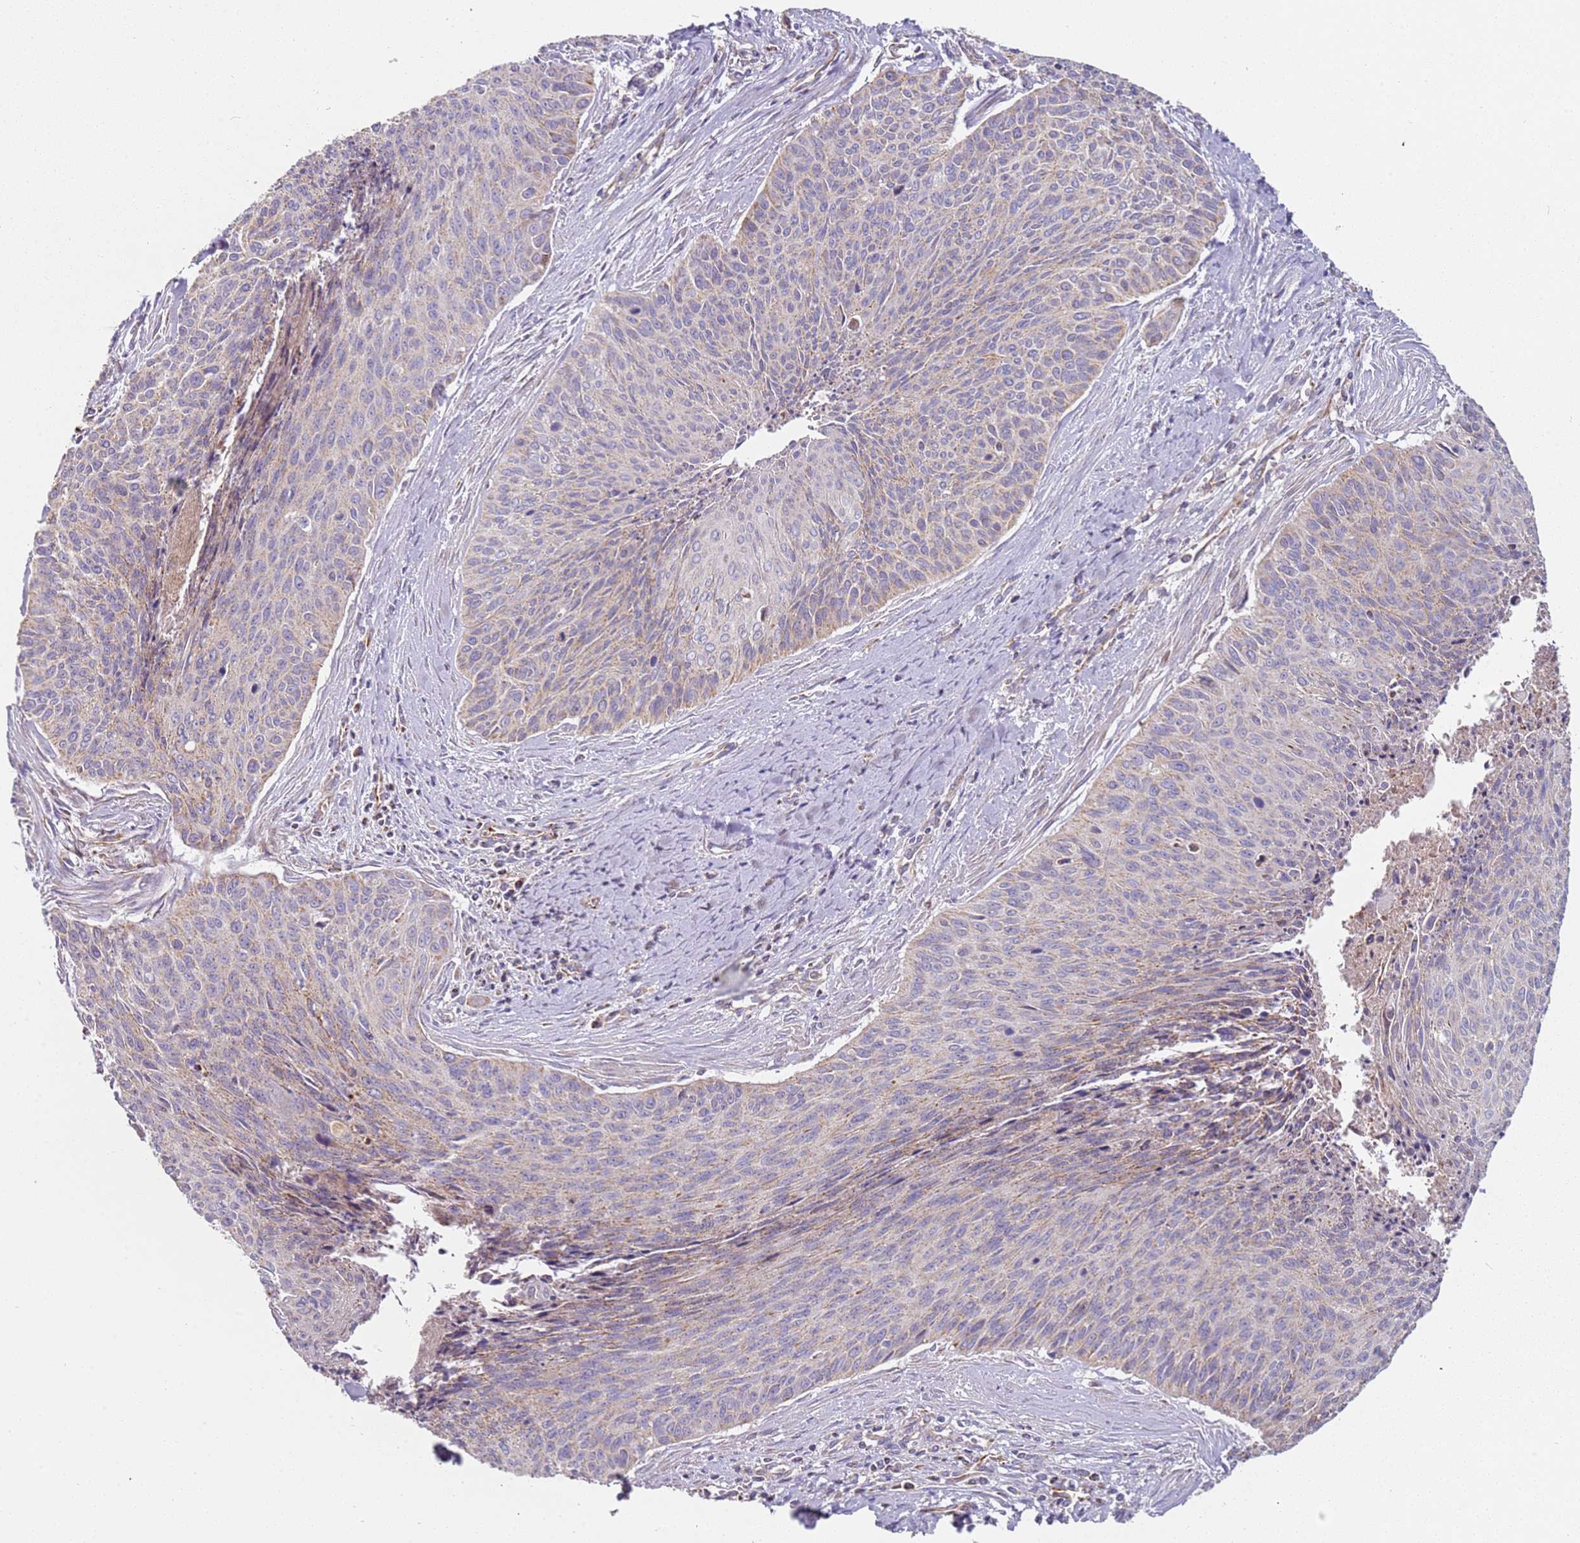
{"staining": {"intensity": "weak", "quantity": "<25%", "location": "cytoplasmic/membranous"}, "tissue": "cervical cancer", "cell_type": "Tumor cells", "image_type": "cancer", "snomed": [{"axis": "morphology", "description": "Squamous cell carcinoma, NOS"}, {"axis": "topography", "description": "Cervix"}], "caption": "Immunohistochemistry photomicrograph of squamous cell carcinoma (cervical) stained for a protein (brown), which reveals no staining in tumor cells. The staining was performed using DAB to visualize the protein expression in brown, while the nuclei were stained in blue with hematoxylin (Magnification: 20x).", "gene": "ALS2", "patient": {"sex": "female", "age": 55}}